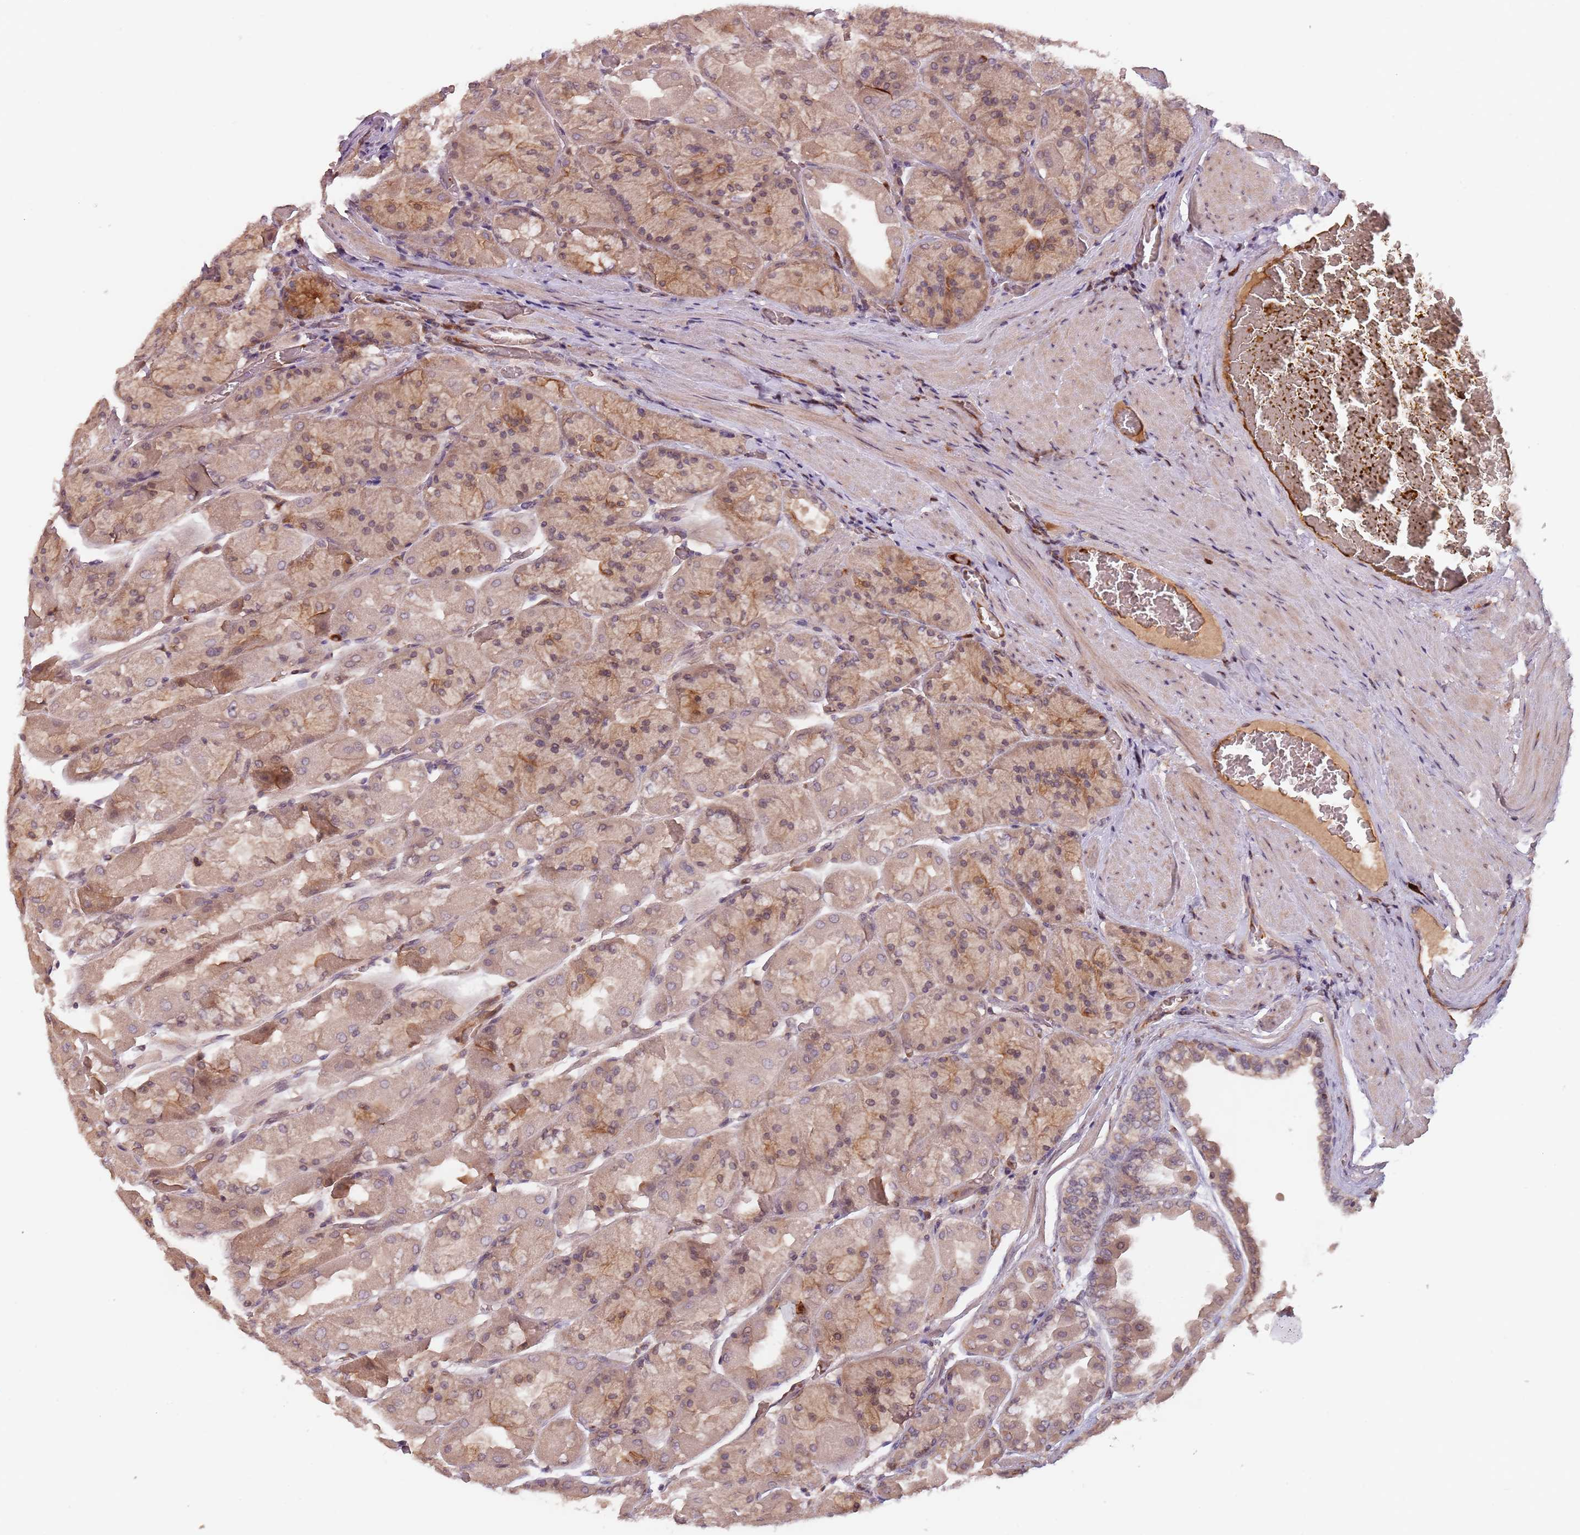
{"staining": {"intensity": "moderate", "quantity": ">75%", "location": "cytoplasmic/membranous,nuclear"}, "tissue": "stomach", "cell_type": "Glandular cells", "image_type": "normal", "snomed": [{"axis": "morphology", "description": "Normal tissue, NOS"}, {"axis": "topography", "description": "Stomach"}], "caption": "Benign stomach was stained to show a protein in brown. There is medium levels of moderate cytoplasmic/membranous,nuclear positivity in about >75% of glandular cells.", "gene": "GPR180", "patient": {"sex": "female", "age": 61}}